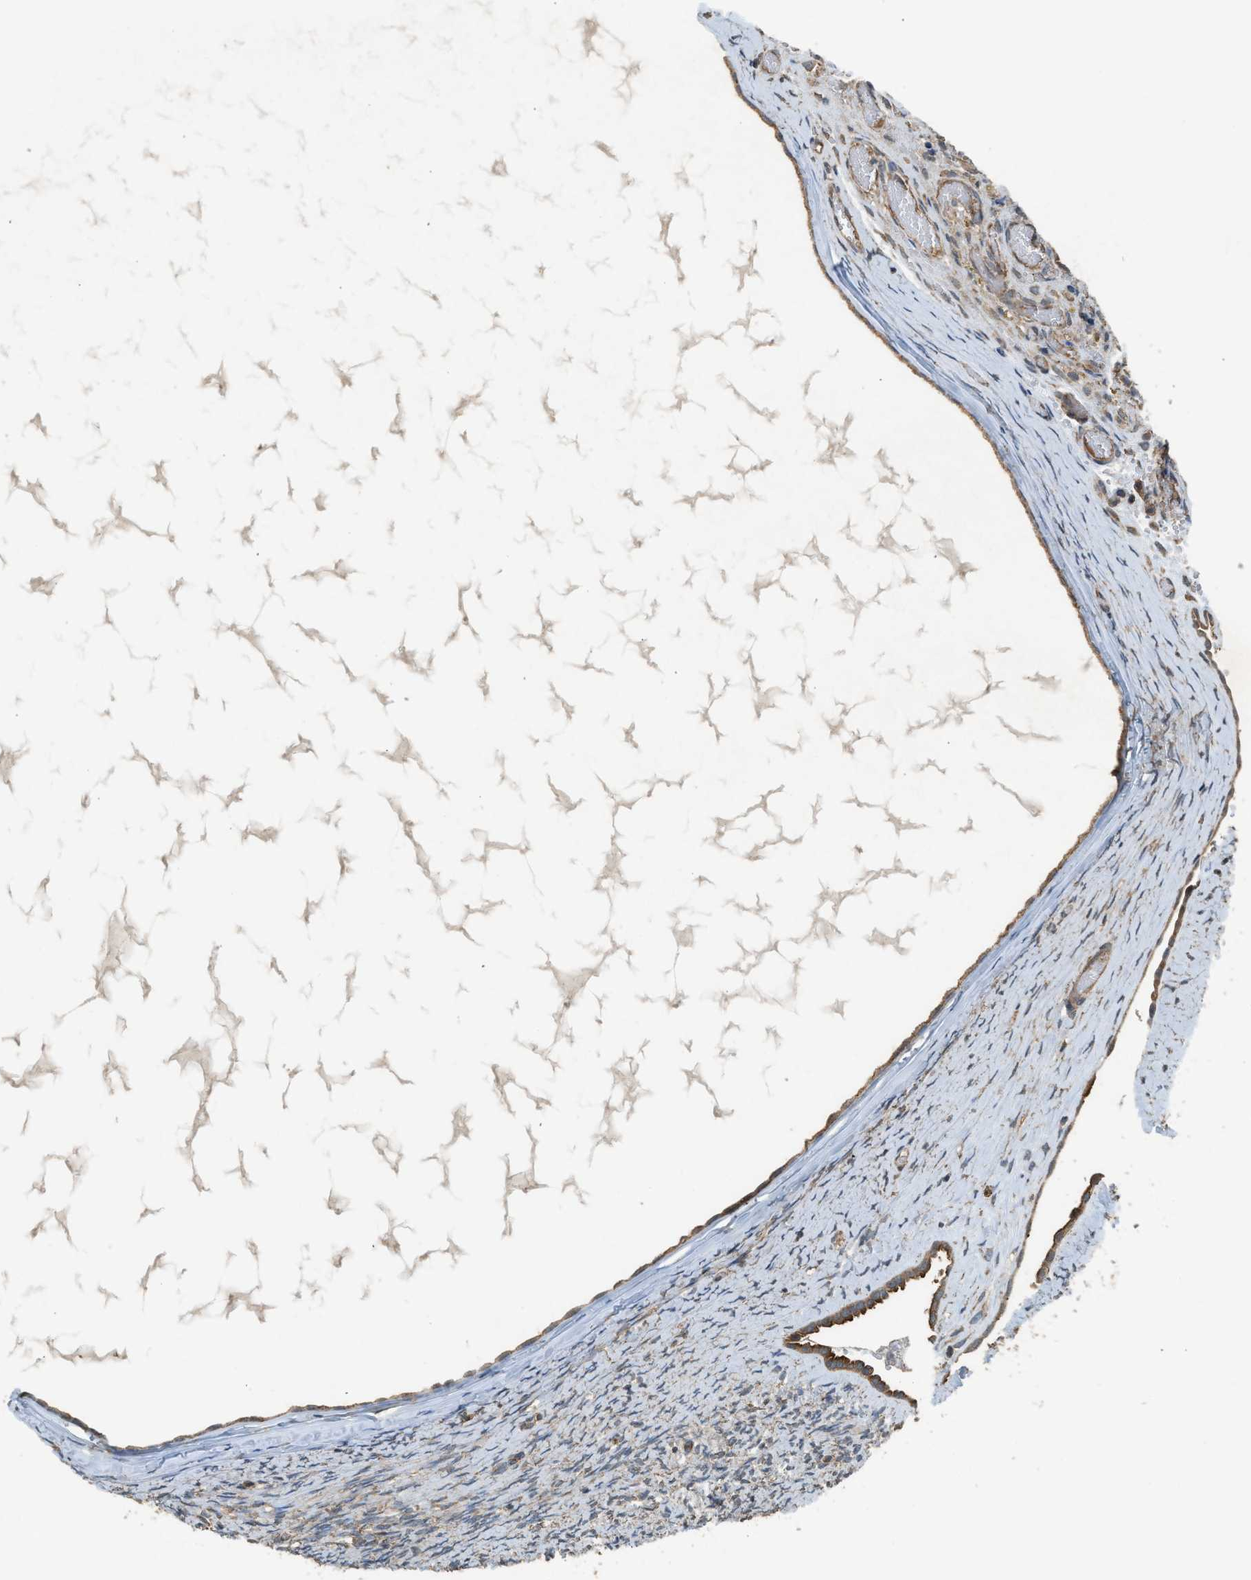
{"staining": {"intensity": "weak", "quantity": "25%-75%", "location": "cytoplasmic/membranous"}, "tissue": "ovary", "cell_type": "Ovarian stroma cells", "image_type": "normal", "snomed": [{"axis": "morphology", "description": "Normal tissue, NOS"}, {"axis": "topography", "description": "Ovary"}], "caption": "A histopathology image of human ovary stained for a protein displays weak cytoplasmic/membranous brown staining in ovarian stroma cells. The staining is performed using DAB brown chromogen to label protein expression. The nuclei are counter-stained blue using hematoxylin.", "gene": "HIP1R", "patient": {"sex": "female", "age": 33}}